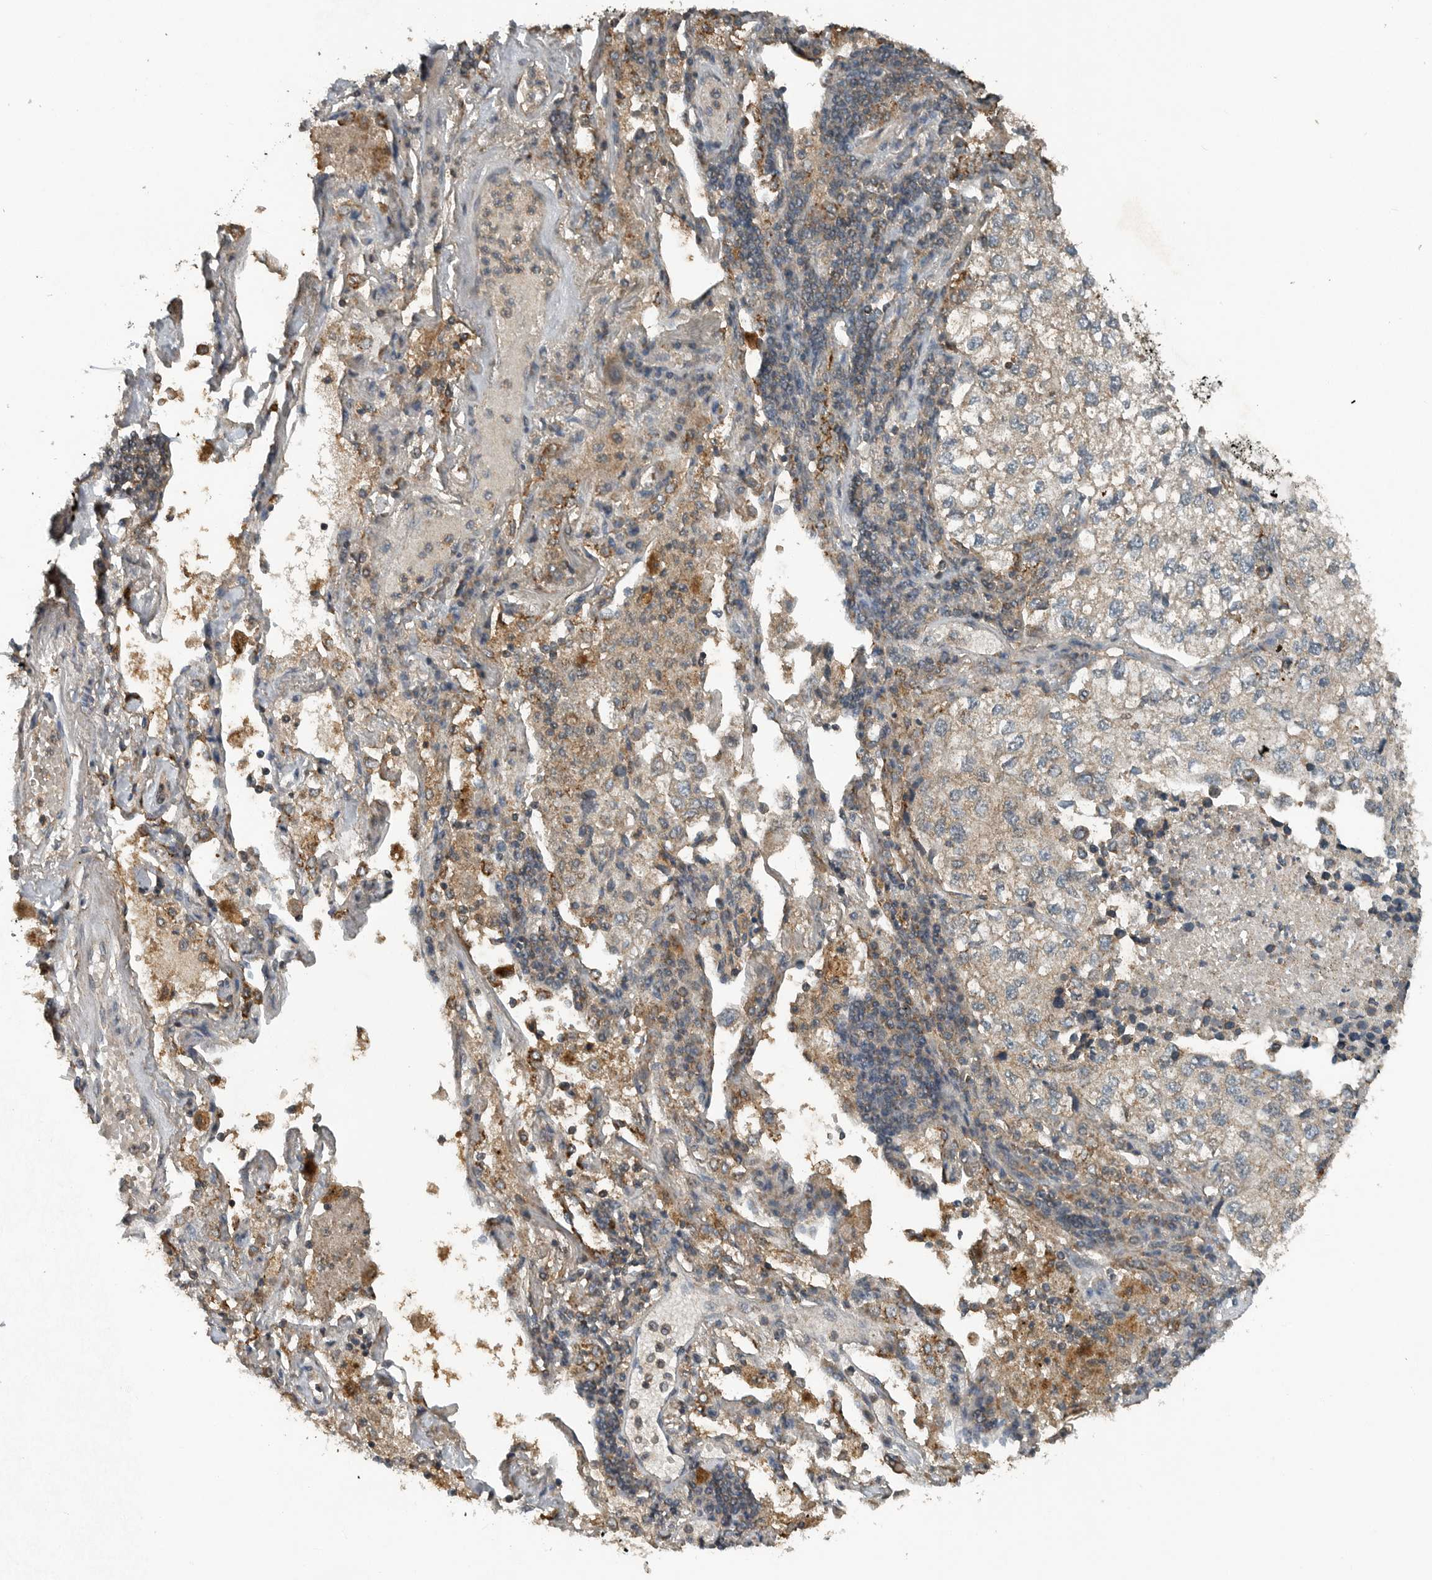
{"staining": {"intensity": "weak", "quantity": "25%-75%", "location": "cytoplasmic/membranous"}, "tissue": "lung cancer", "cell_type": "Tumor cells", "image_type": "cancer", "snomed": [{"axis": "morphology", "description": "Adenocarcinoma, NOS"}, {"axis": "topography", "description": "Lung"}], "caption": "IHC of adenocarcinoma (lung) demonstrates low levels of weak cytoplasmic/membranous positivity in approximately 25%-75% of tumor cells.", "gene": "IL6ST", "patient": {"sex": "male", "age": 63}}